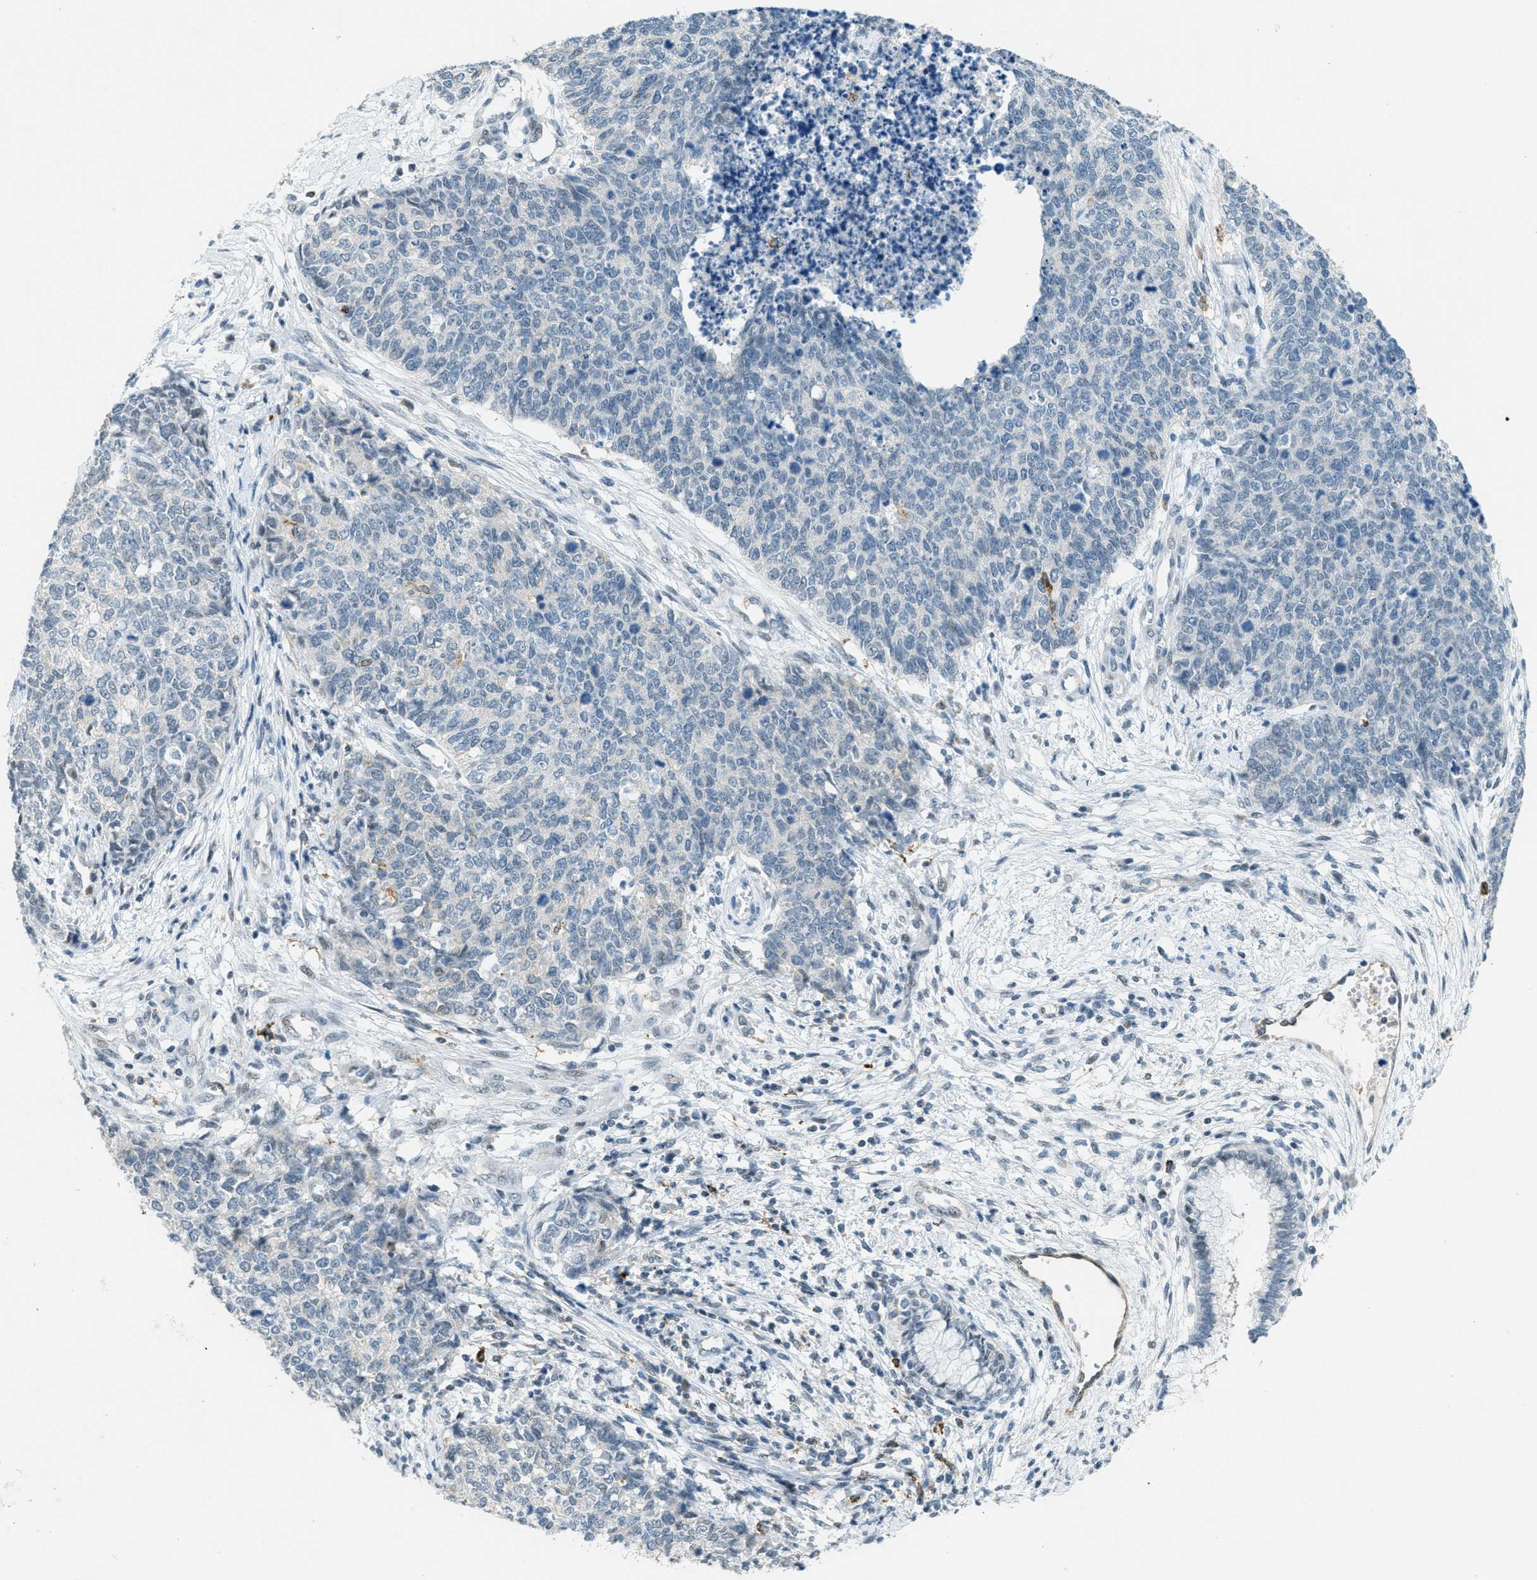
{"staining": {"intensity": "negative", "quantity": "none", "location": "none"}, "tissue": "cervical cancer", "cell_type": "Tumor cells", "image_type": "cancer", "snomed": [{"axis": "morphology", "description": "Squamous cell carcinoma, NOS"}, {"axis": "topography", "description": "Cervix"}], "caption": "Micrograph shows no protein positivity in tumor cells of squamous cell carcinoma (cervical) tissue.", "gene": "FYN", "patient": {"sex": "female", "age": 63}}